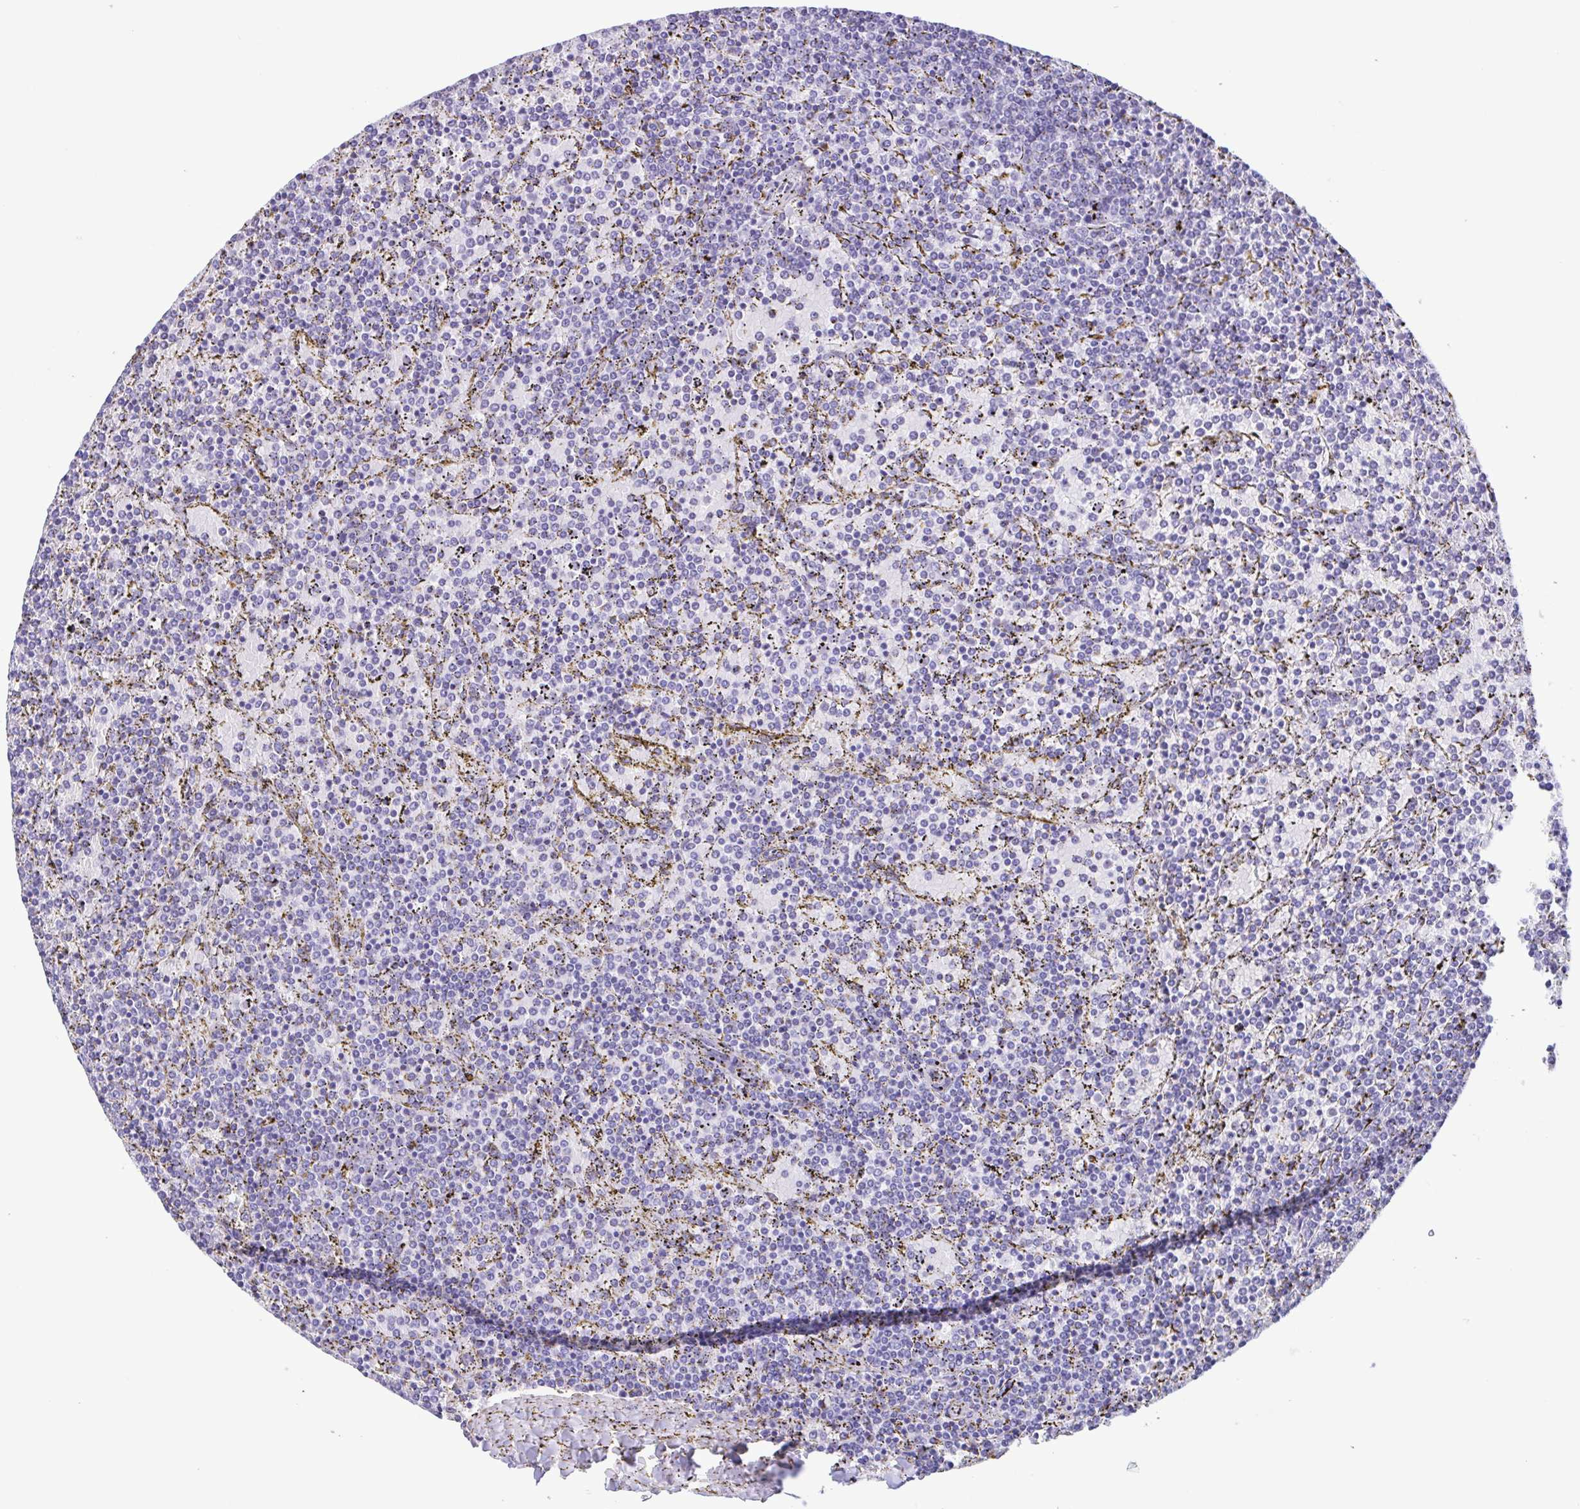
{"staining": {"intensity": "negative", "quantity": "none", "location": "none"}, "tissue": "lymphoma", "cell_type": "Tumor cells", "image_type": "cancer", "snomed": [{"axis": "morphology", "description": "Malignant lymphoma, non-Hodgkin's type, Low grade"}, {"axis": "topography", "description": "Spleen"}], "caption": "Protein analysis of low-grade malignant lymphoma, non-Hodgkin's type displays no significant expression in tumor cells.", "gene": "TSPY2", "patient": {"sex": "female", "age": 77}}